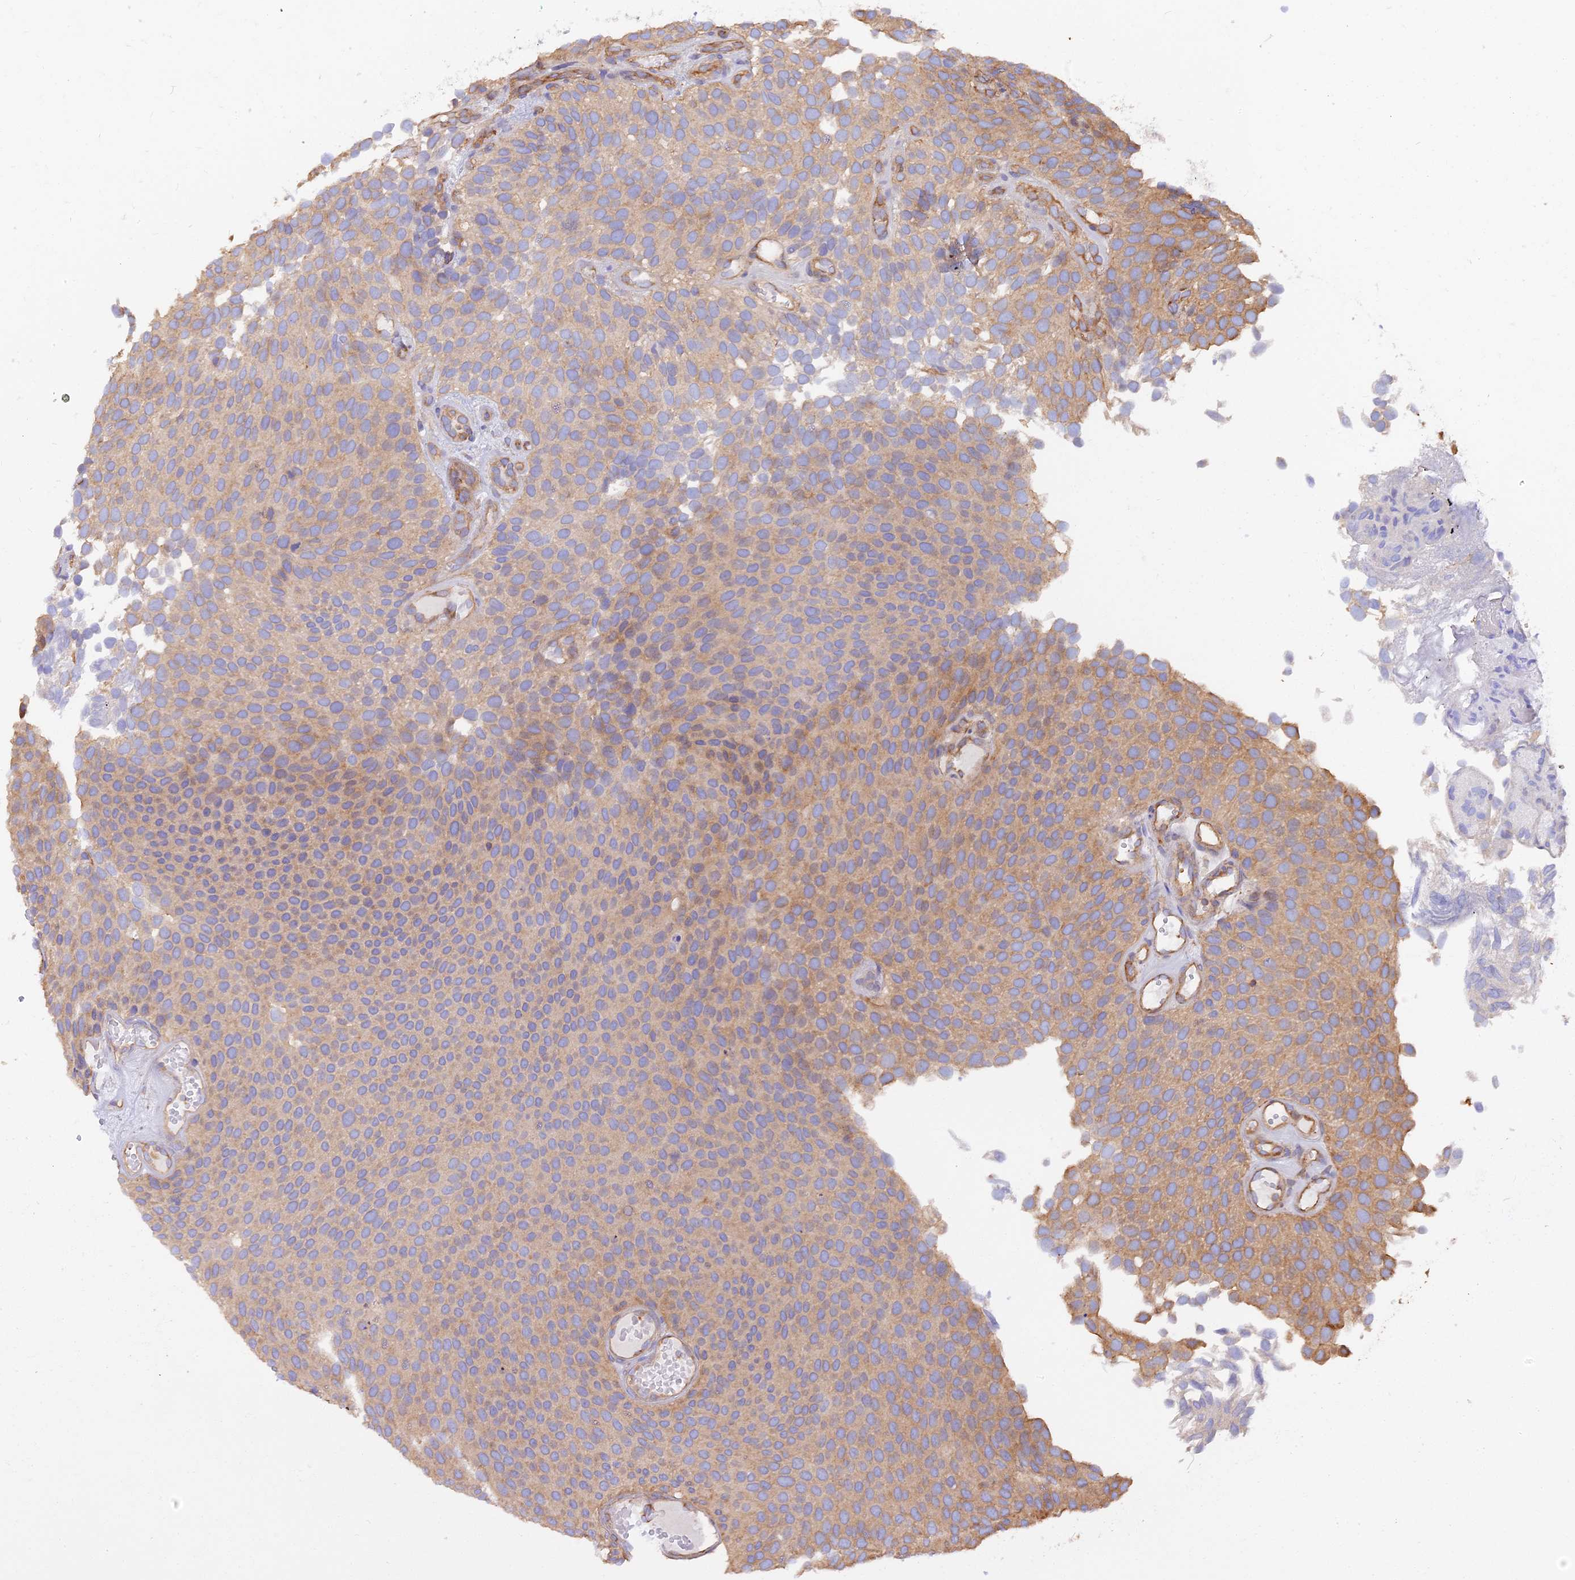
{"staining": {"intensity": "weak", "quantity": ">75%", "location": "cytoplasmic/membranous"}, "tissue": "urothelial cancer", "cell_type": "Tumor cells", "image_type": "cancer", "snomed": [{"axis": "morphology", "description": "Urothelial carcinoma, Low grade"}, {"axis": "topography", "description": "Urinary bladder"}], "caption": "Protein expression analysis of human low-grade urothelial carcinoma reveals weak cytoplasmic/membranous staining in about >75% of tumor cells.", "gene": "VPS18", "patient": {"sex": "male", "age": 89}}